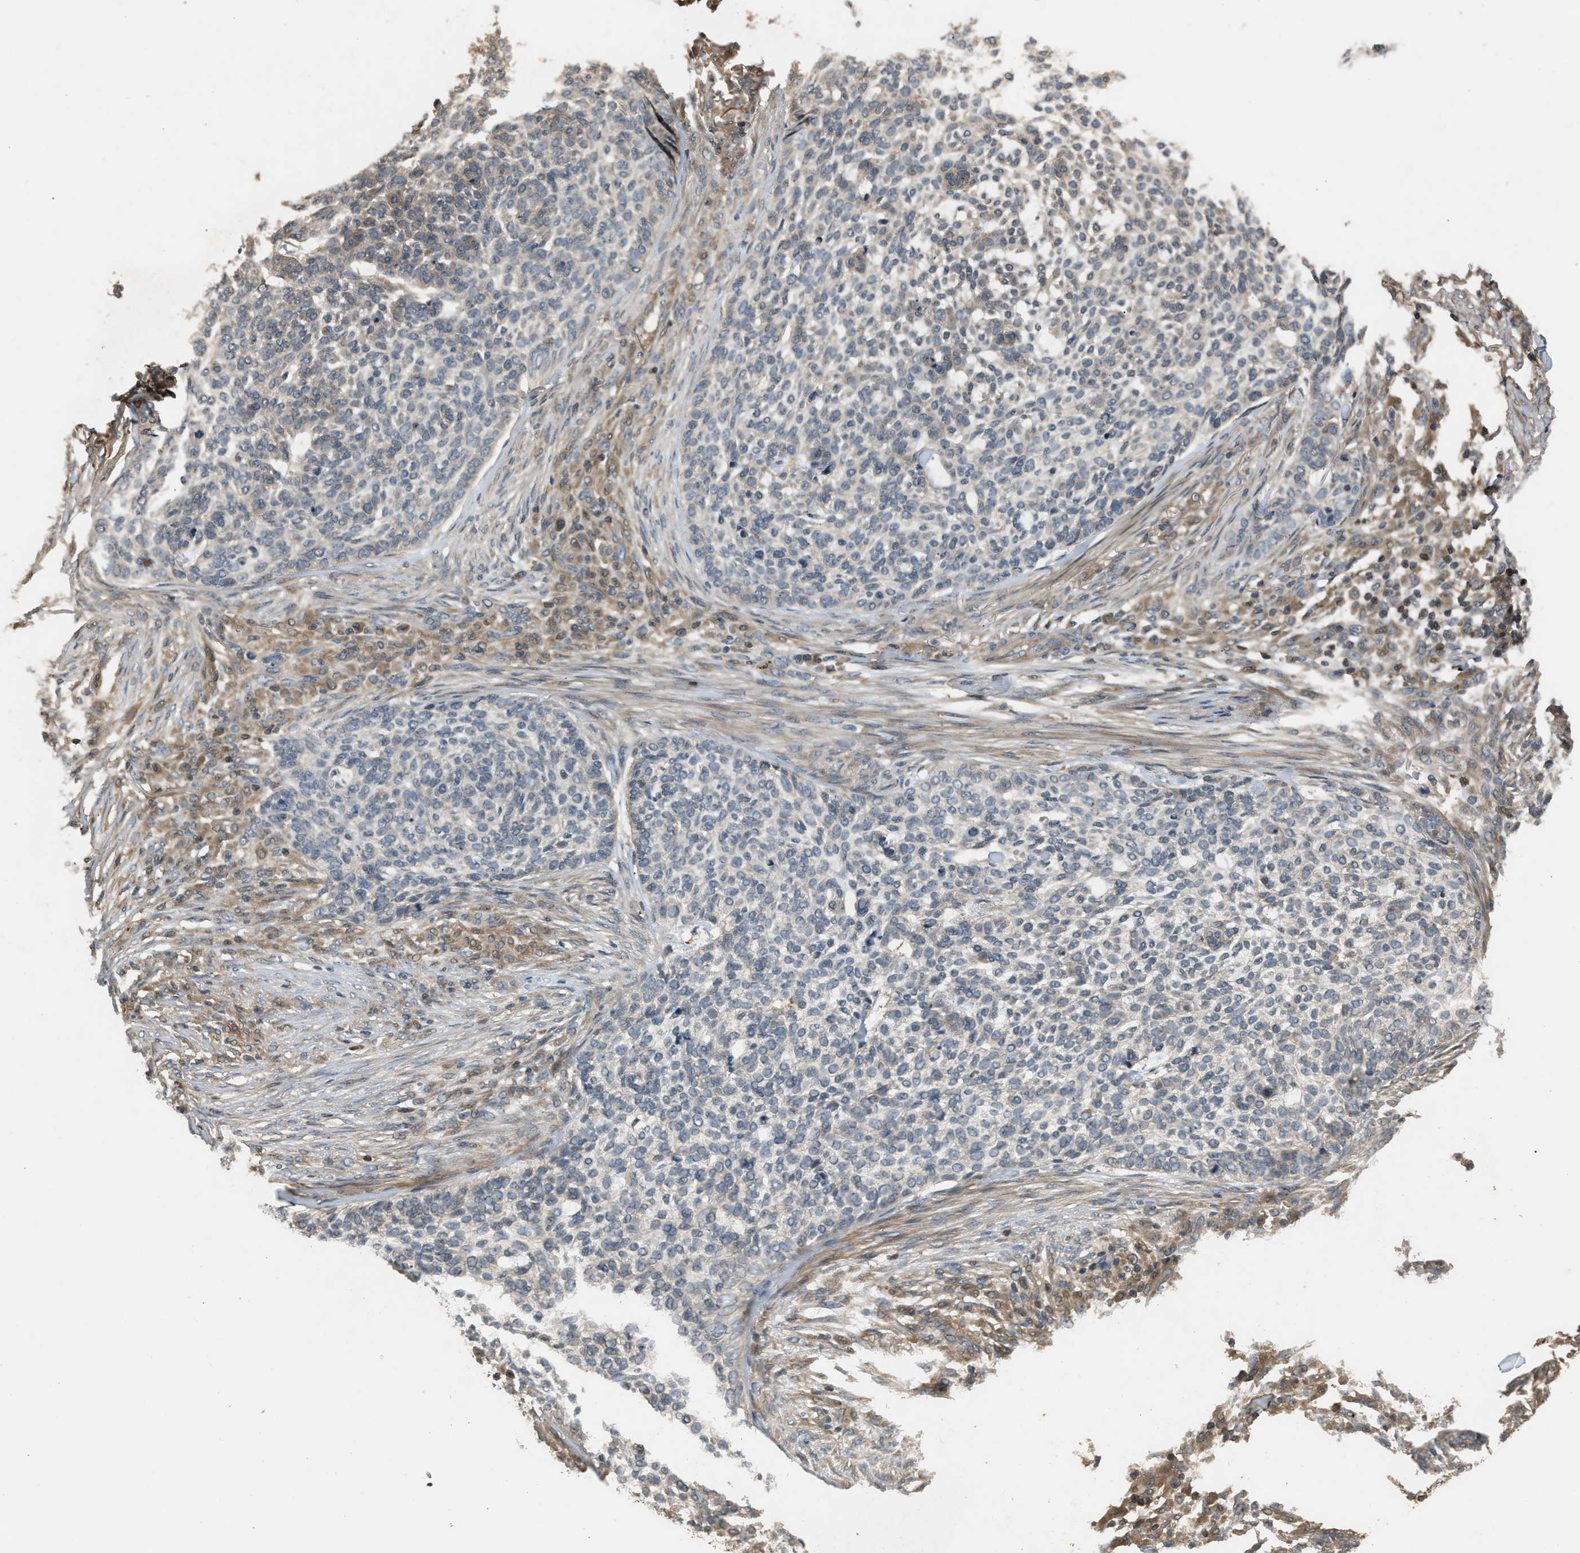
{"staining": {"intensity": "negative", "quantity": "none", "location": "none"}, "tissue": "skin cancer", "cell_type": "Tumor cells", "image_type": "cancer", "snomed": [{"axis": "morphology", "description": "Basal cell carcinoma"}, {"axis": "topography", "description": "Skin"}], "caption": "Immunohistochemistry (IHC) image of neoplastic tissue: human skin cancer (basal cell carcinoma) stained with DAB demonstrates no significant protein expression in tumor cells.", "gene": "ARHGDIA", "patient": {"sex": "female", "age": 64}}